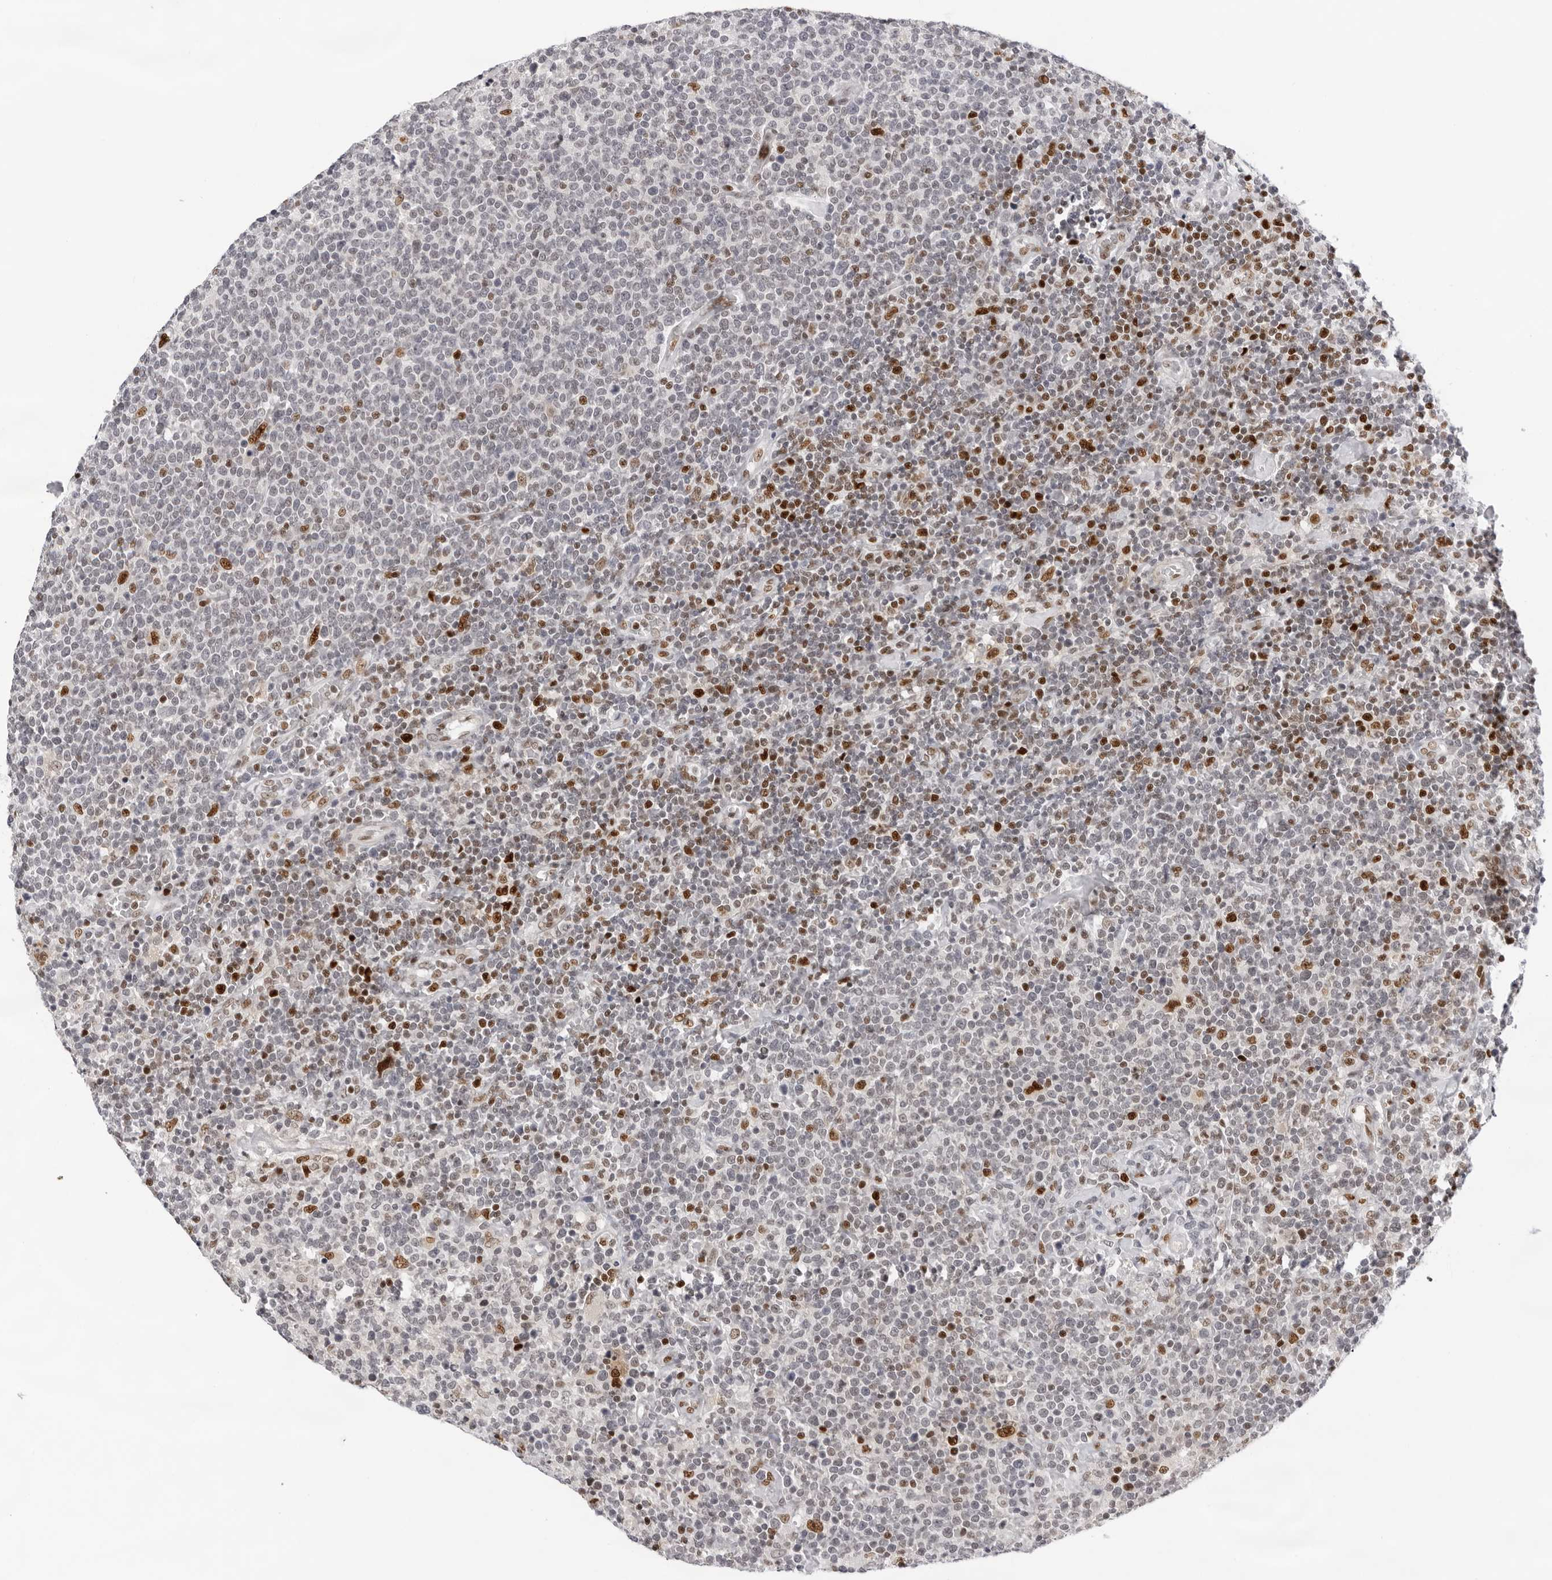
{"staining": {"intensity": "moderate", "quantity": "<25%", "location": "nuclear"}, "tissue": "lymphoma", "cell_type": "Tumor cells", "image_type": "cancer", "snomed": [{"axis": "morphology", "description": "Malignant lymphoma, non-Hodgkin's type, High grade"}, {"axis": "topography", "description": "Lymph node"}], "caption": "The histopathology image demonstrates staining of malignant lymphoma, non-Hodgkin's type (high-grade), revealing moderate nuclear protein positivity (brown color) within tumor cells. (Stains: DAB in brown, nuclei in blue, Microscopy: brightfield microscopy at high magnification).", "gene": "OGG1", "patient": {"sex": "male", "age": 61}}